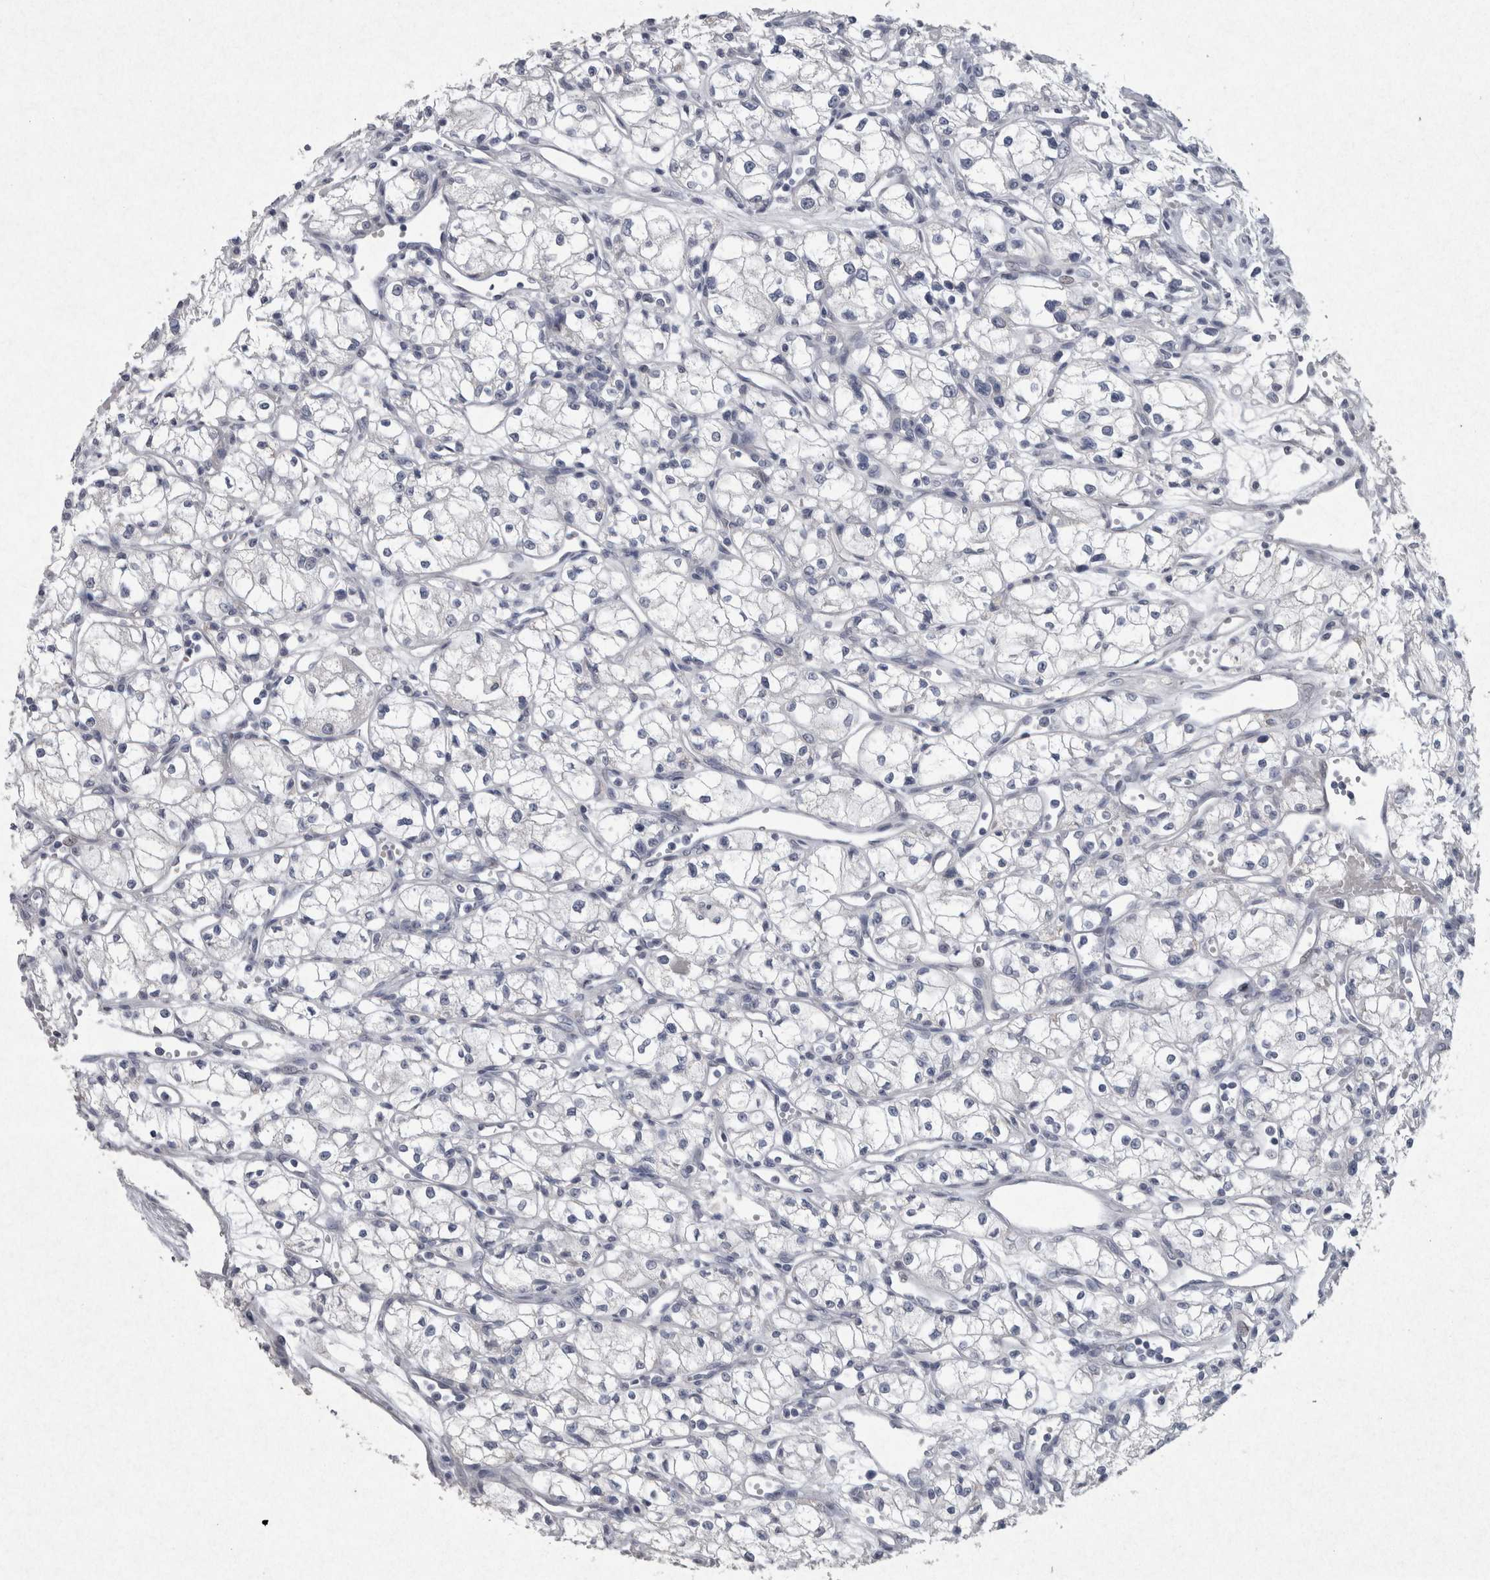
{"staining": {"intensity": "negative", "quantity": "none", "location": "none"}, "tissue": "renal cancer", "cell_type": "Tumor cells", "image_type": "cancer", "snomed": [{"axis": "morphology", "description": "Normal tissue, NOS"}, {"axis": "morphology", "description": "Adenocarcinoma, NOS"}, {"axis": "topography", "description": "Kidney"}], "caption": "DAB (3,3'-diaminobenzidine) immunohistochemical staining of human renal cancer reveals no significant staining in tumor cells.", "gene": "PDX1", "patient": {"sex": "male", "age": 59}}